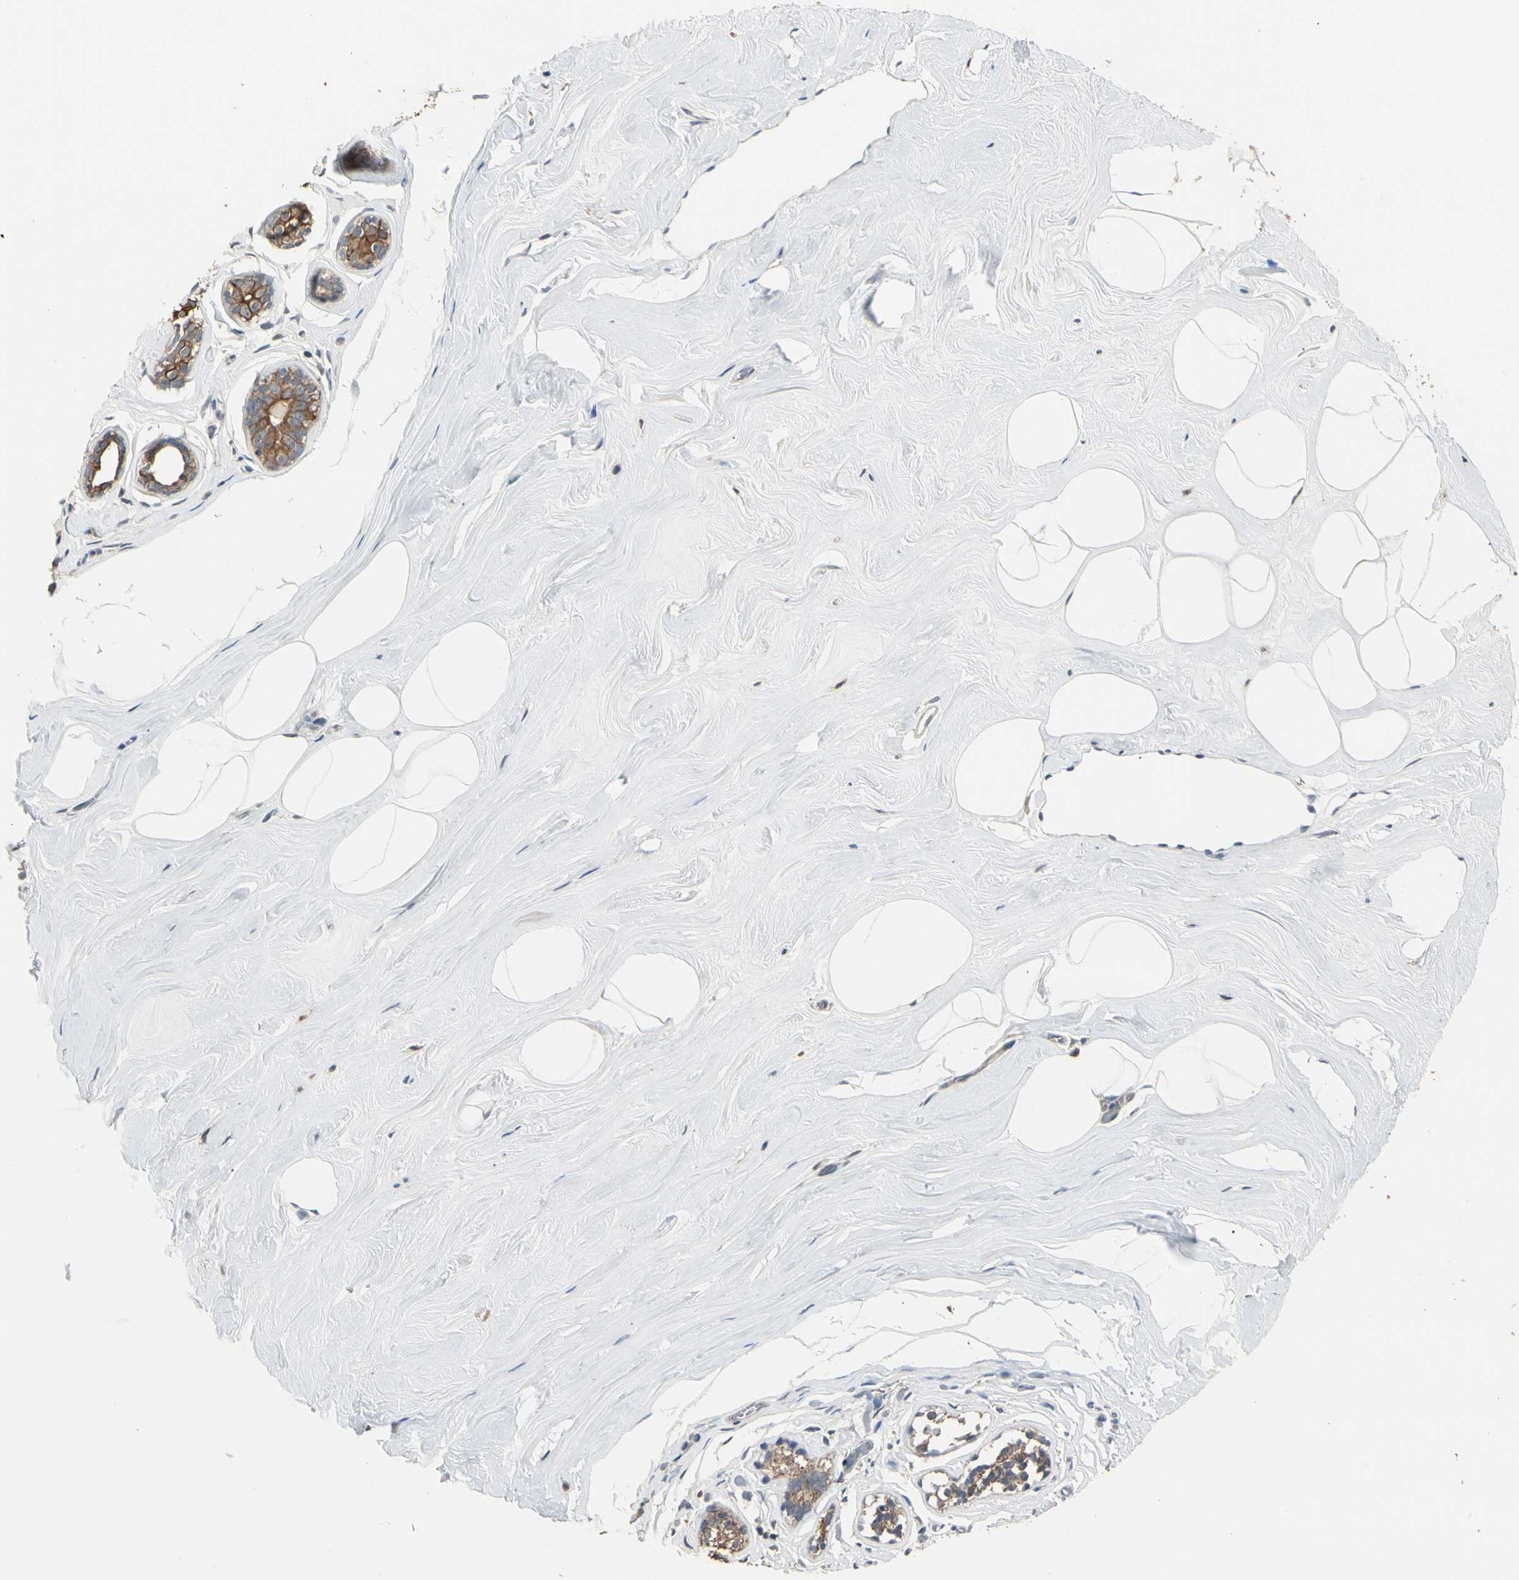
{"staining": {"intensity": "negative", "quantity": "none", "location": "none"}, "tissue": "breast", "cell_type": "Adipocytes", "image_type": "normal", "snomed": [{"axis": "morphology", "description": "Normal tissue, NOS"}, {"axis": "morphology", "description": "Fibrosis, NOS"}, {"axis": "topography", "description": "Breast"}], "caption": "Image shows no significant protein positivity in adipocytes of normal breast.", "gene": "MAP3K7", "patient": {"sex": "female", "age": 39}}